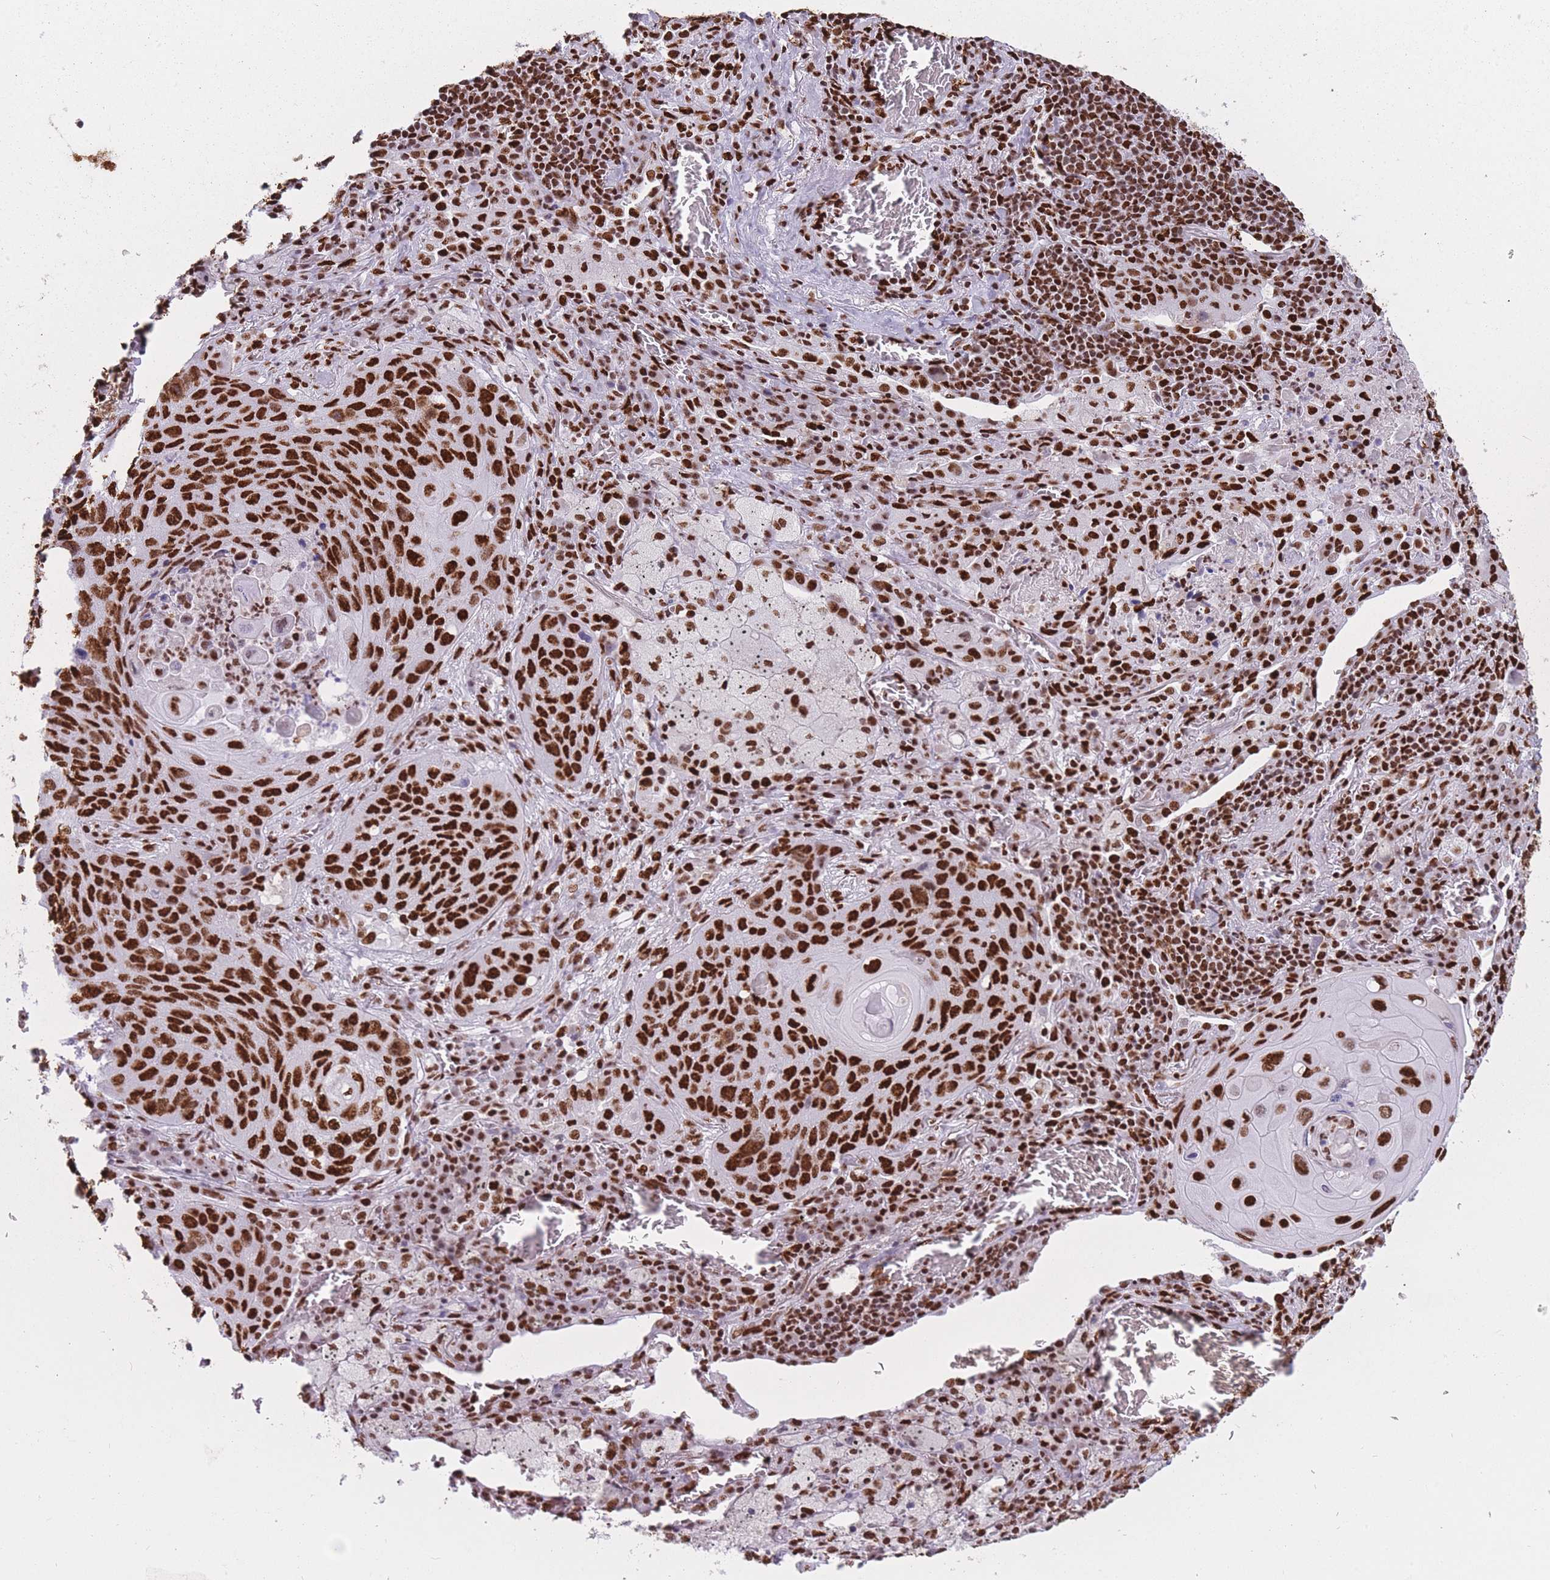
{"staining": {"intensity": "strong", "quantity": ">75%", "location": "nuclear"}, "tissue": "lung cancer", "cell_type": "Tumor cells", "image_type": "cancer", "snomed": [{"axis": "morphology", "description": "Squamous cell carcinoma, NOS"}, {"axis": "topography", "description": "Lung"}], "caption": "A histopathology image of human lung squamous cell carcinoma stained for a protein demonstrates strong nuclear brown staining in tumor cells.", "gene": "HNRNPUL1", "patient": {"sex": "female", "age": 63}}